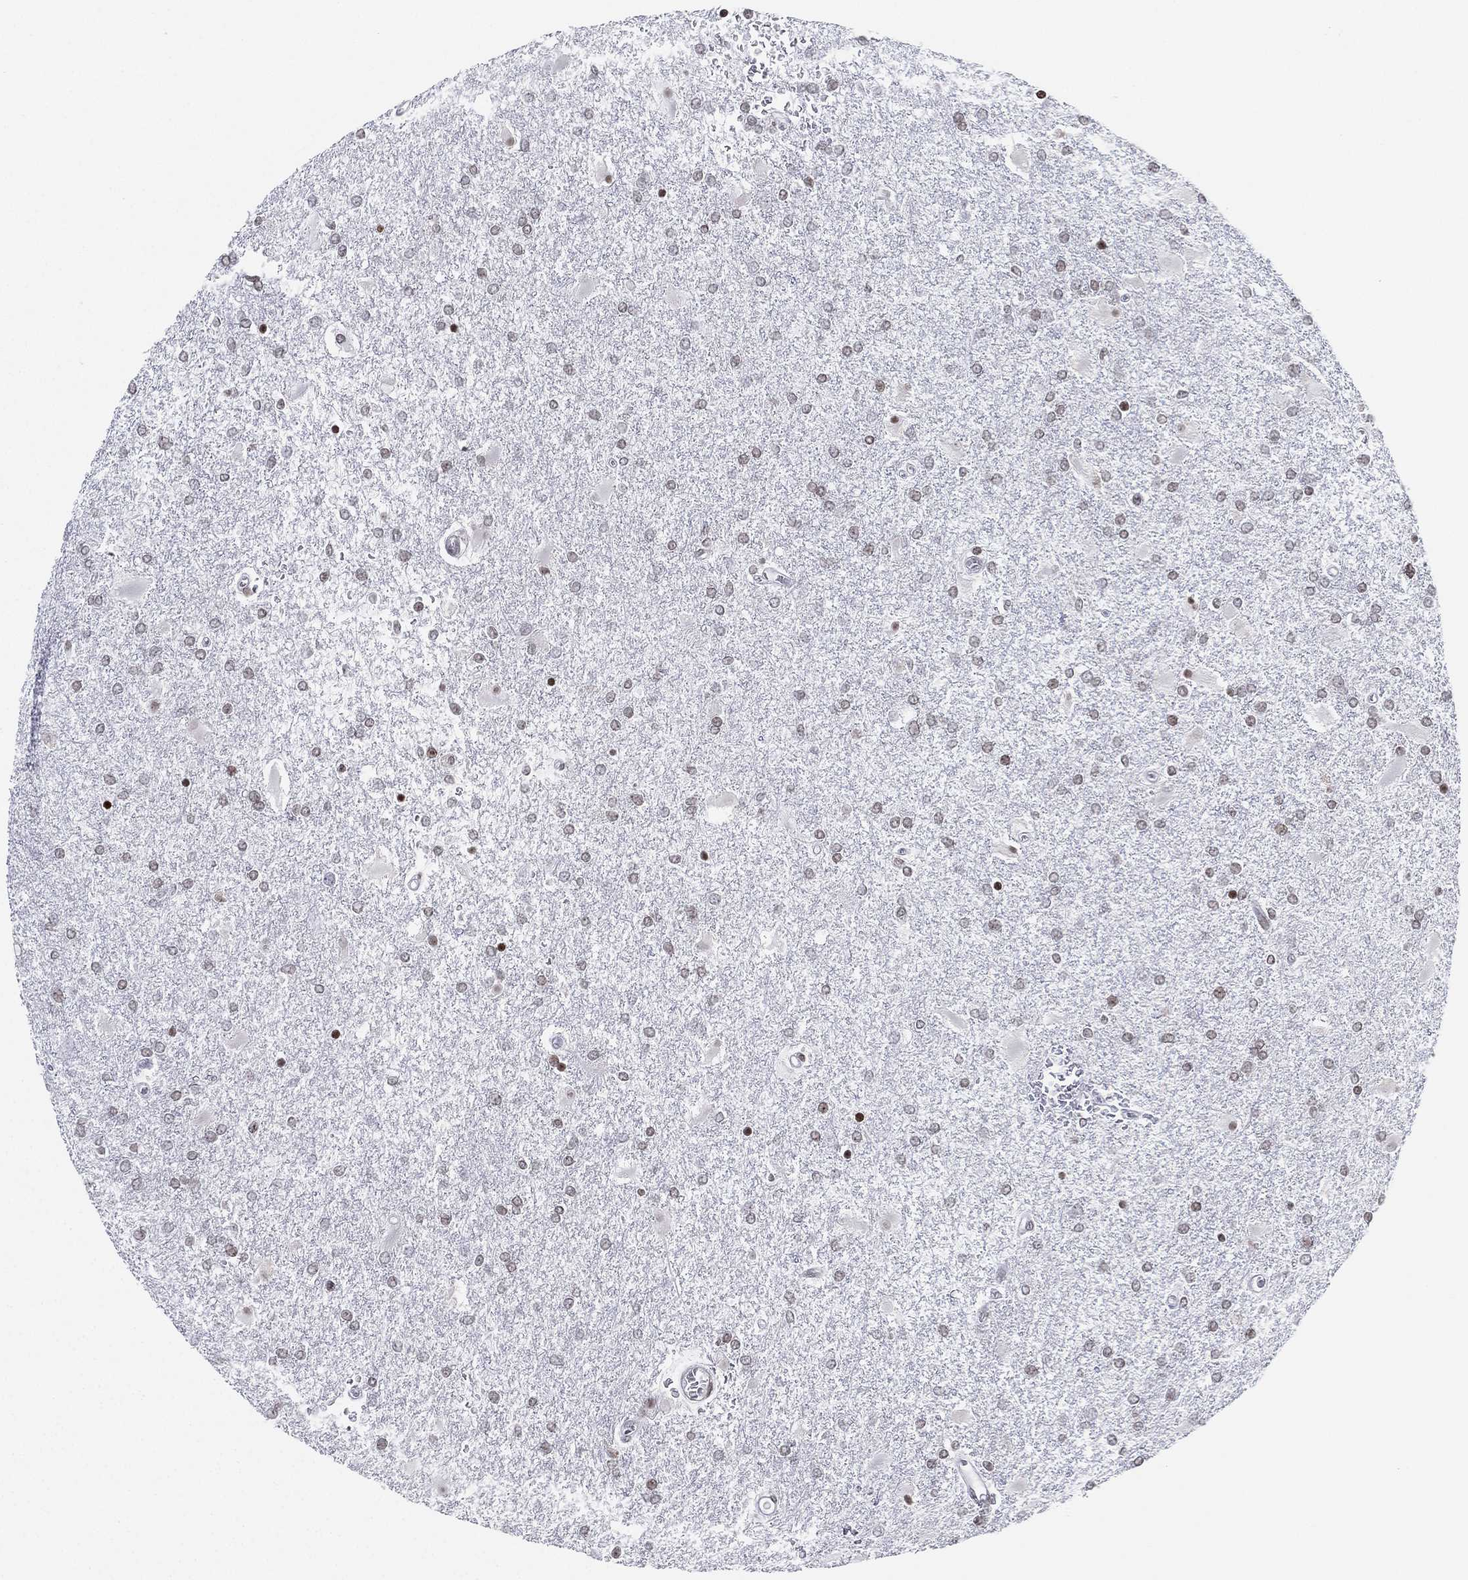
{"staining": {"intensity": "weak", "quantity": "25%-75%", "location": "nuclear"}, "tissue": "glioma", "cell_type": "Tumor cells", "image_type": "cancer", "snomed": [{"axis": "morphology", "description": "Glioma, malignant, High grade"}, {"axis": "topography", "description": "Cerebral cortex"}], "caption": "Immunohistochemical staining of glioma displays low levels of weak nuclear staining in approximately 25%-75% of tumor cells.", "gene": "MFSD14A", "patient": {"sex": "male", "age": 79}}